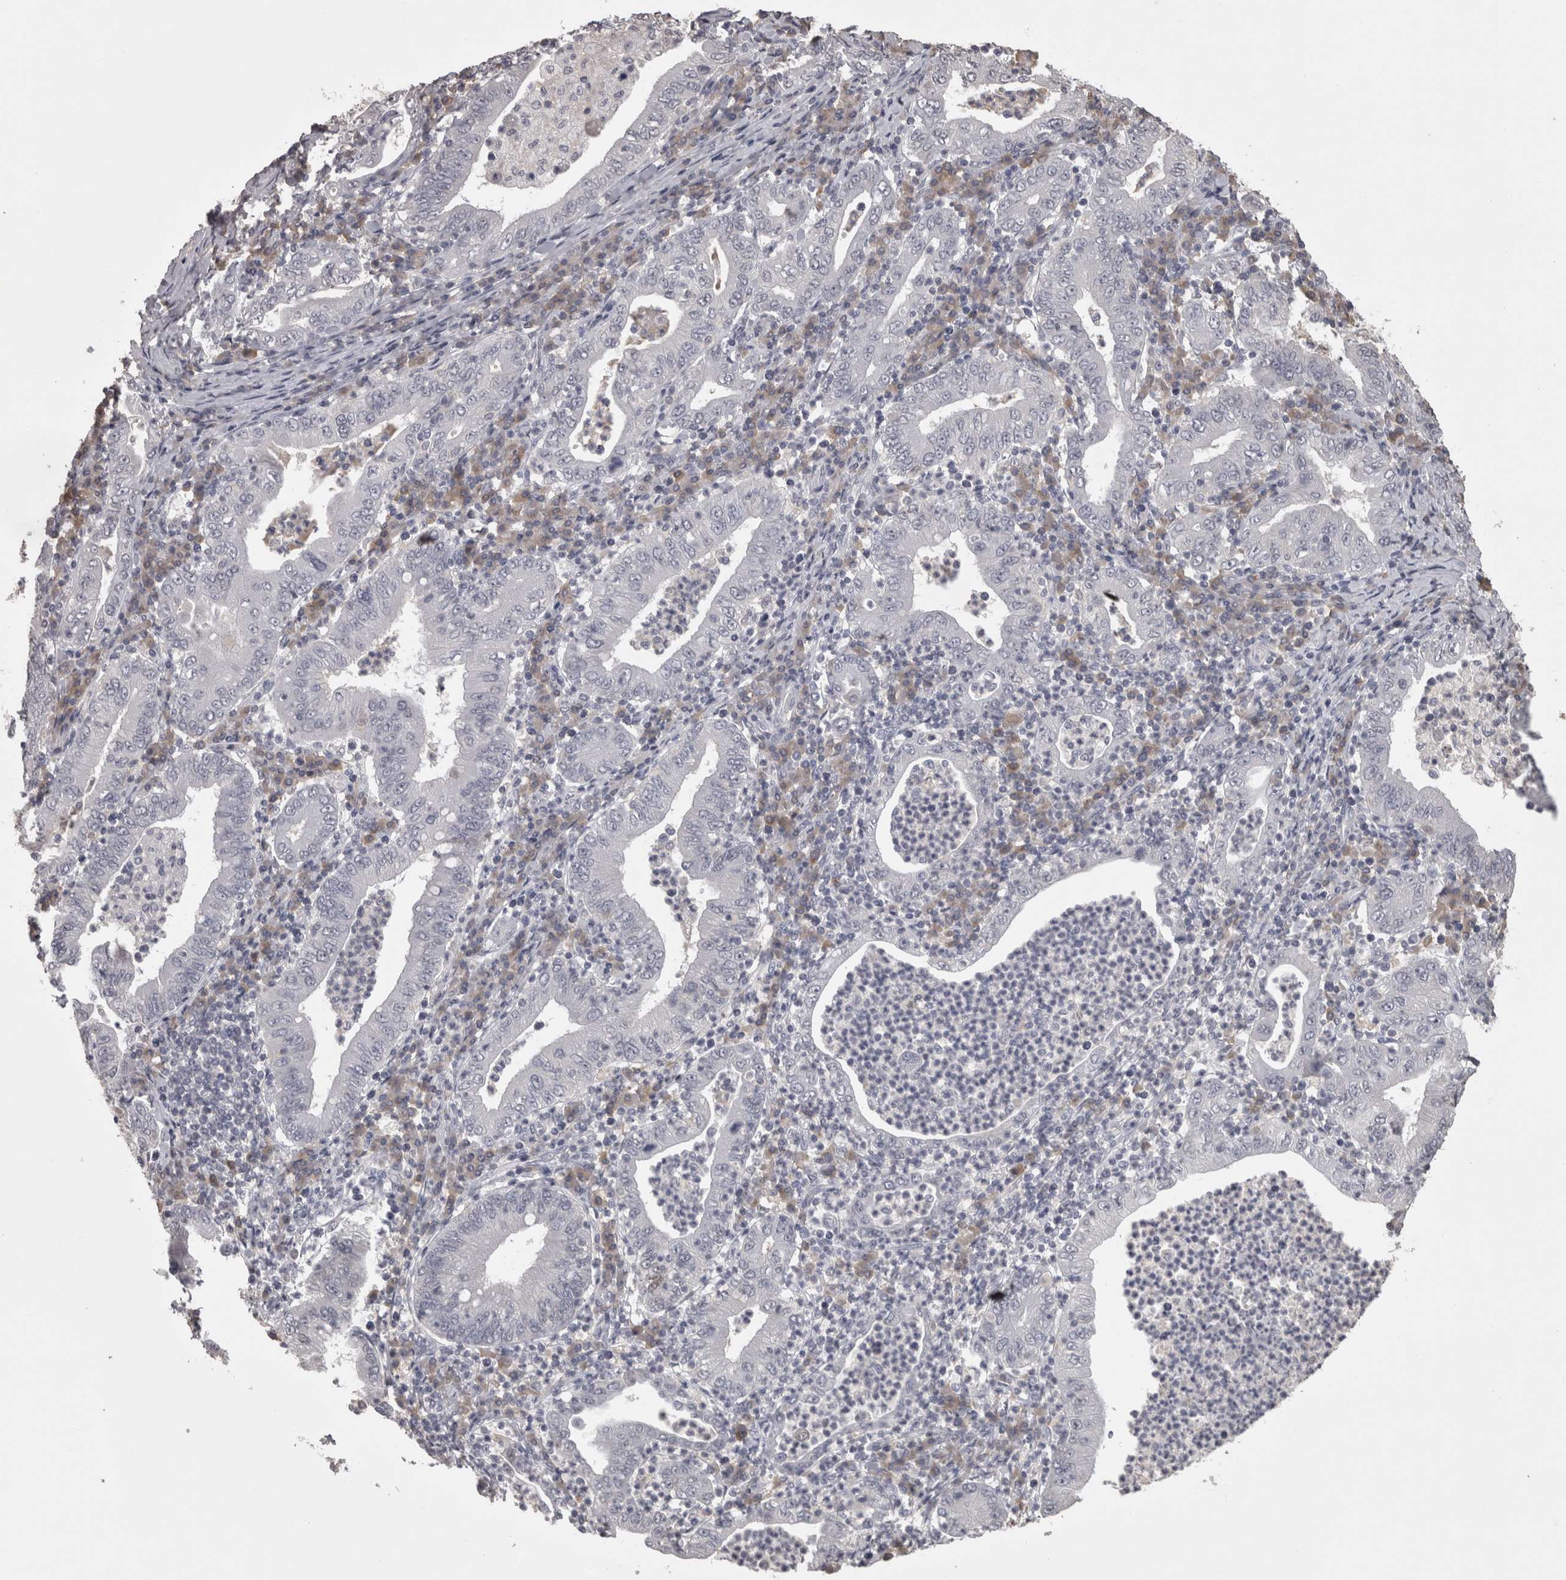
{"staining": {"intensity": "negative", "quantity": "none", "location": "none"}, "tissue": "stomach cancer", "cell_type": "Tumor cells", "image_type": "cancer", "snomed": [{"axis": "morphology", "description": "Normal tissue, NOS"}, {"axis": "morphology", "description": "Adenocarcinoma, NOS"}, {"axis": "topography", "description": "Esophagus"}, {"axis": "topography", "description": "Stomach, upper"}, {"axis": "topography", "description": "Peripheral nerve tissue"}], "caption": "Immunohistochemistry (IHC) histopathology image of neoplastic tissue: stomach cancer (adenocarcinoma) stained with DAB (3,3'-diaminobenzidine) demonstrates no significant protein staining in tumor cells.", "gene": "LAX1", "patient": {"sex": "male", "age": 62}}